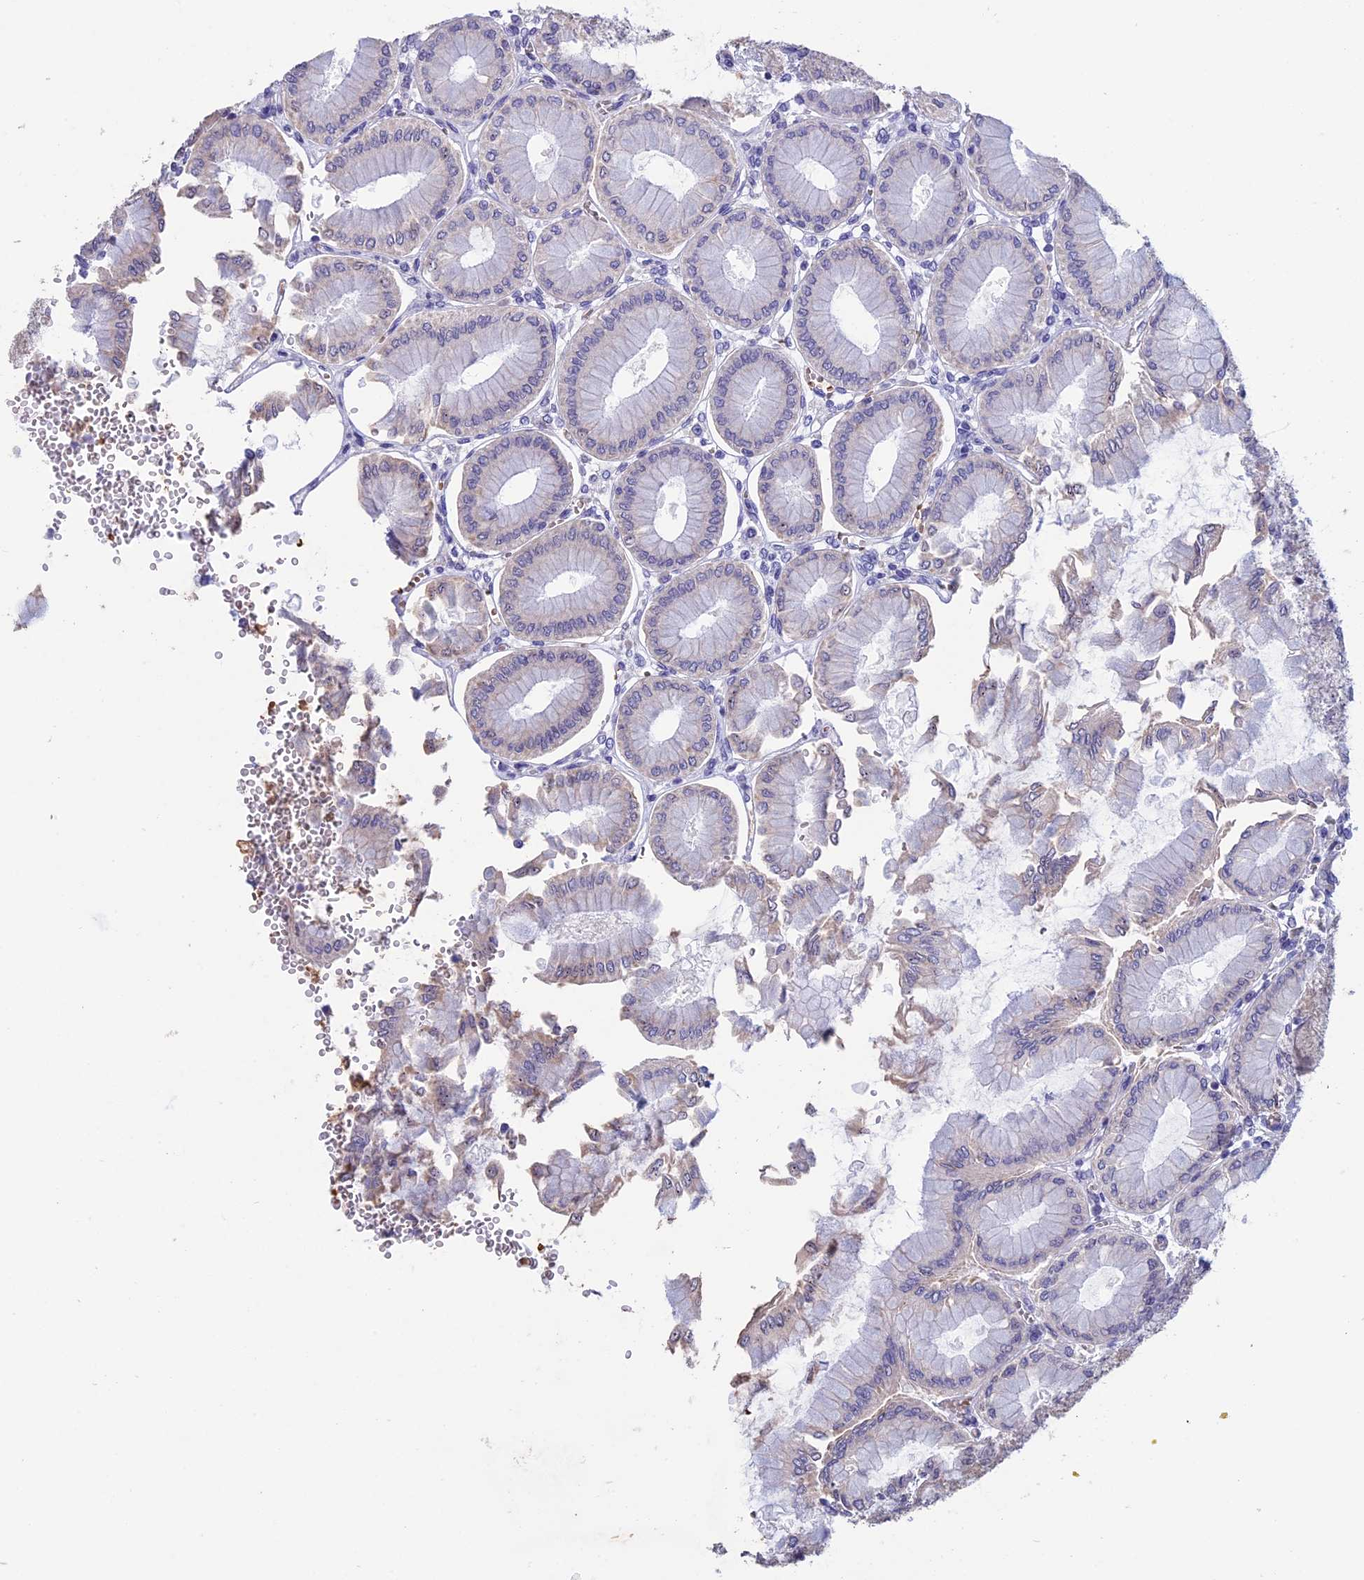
{"staining": {"intensity": "moderate", "quantity": "25%-75%", "location": "cytoplasmic/membranous,nuclear"}, "tissue": "stomach", "cell_type": "Glandular cells", "image_type": "normal", "snomed": [{"axis": "morphology", "description": "Normal tissue, NOS"}, {"axis": "topography", "description": "Stomach, upper"}], "caption": "Immunohistochemistry of normal human stomach demonstrates medium levels of moderate cytoplasmic/membranous,nuclear positivity in about 25%-75% of glandular cells.", "gene": "KNOP1", "patient": {"sex": "female", "age": 56}}